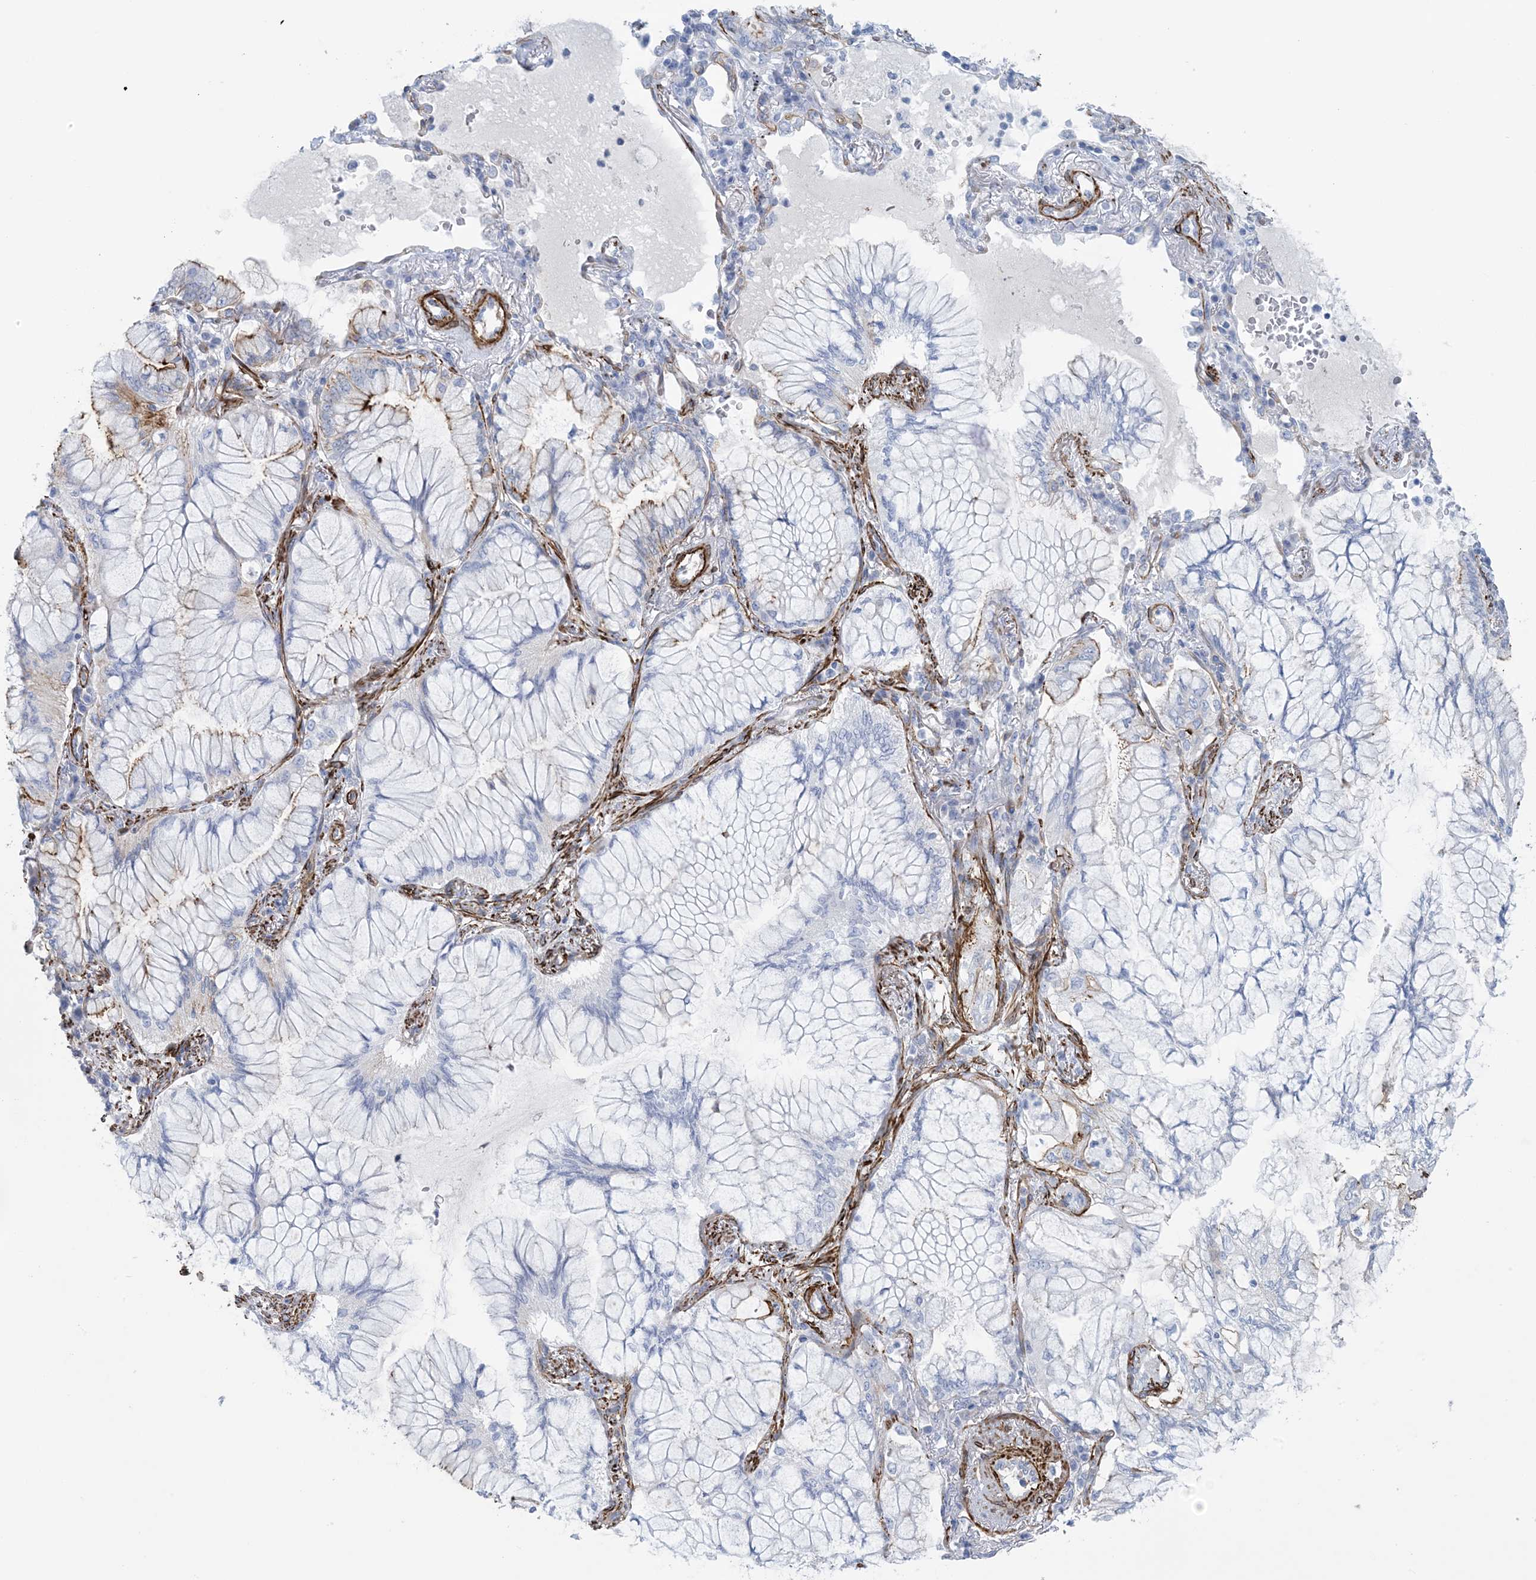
{"staining": {"intensity": "moderate", "quantity": "<25%", "location": "cytoplasmic/membranous"}, "tissue": "lung cancer", "cell_type": "Tumor cells", "image_type": "cancer", "snomed": [{"axis": "morphology", "description": "Adenocarcinoma, NOS"}, {"axis": "topography", "description": "Lung"}], "caption": "This photomicrograph reveals IHC staining of lung cancer, with low moderate cytoplasmic/membranous staining in approximately <25% of tumor cells.", "gene": "SHANK1", "patient": {"sex": "female", "age": 70}}